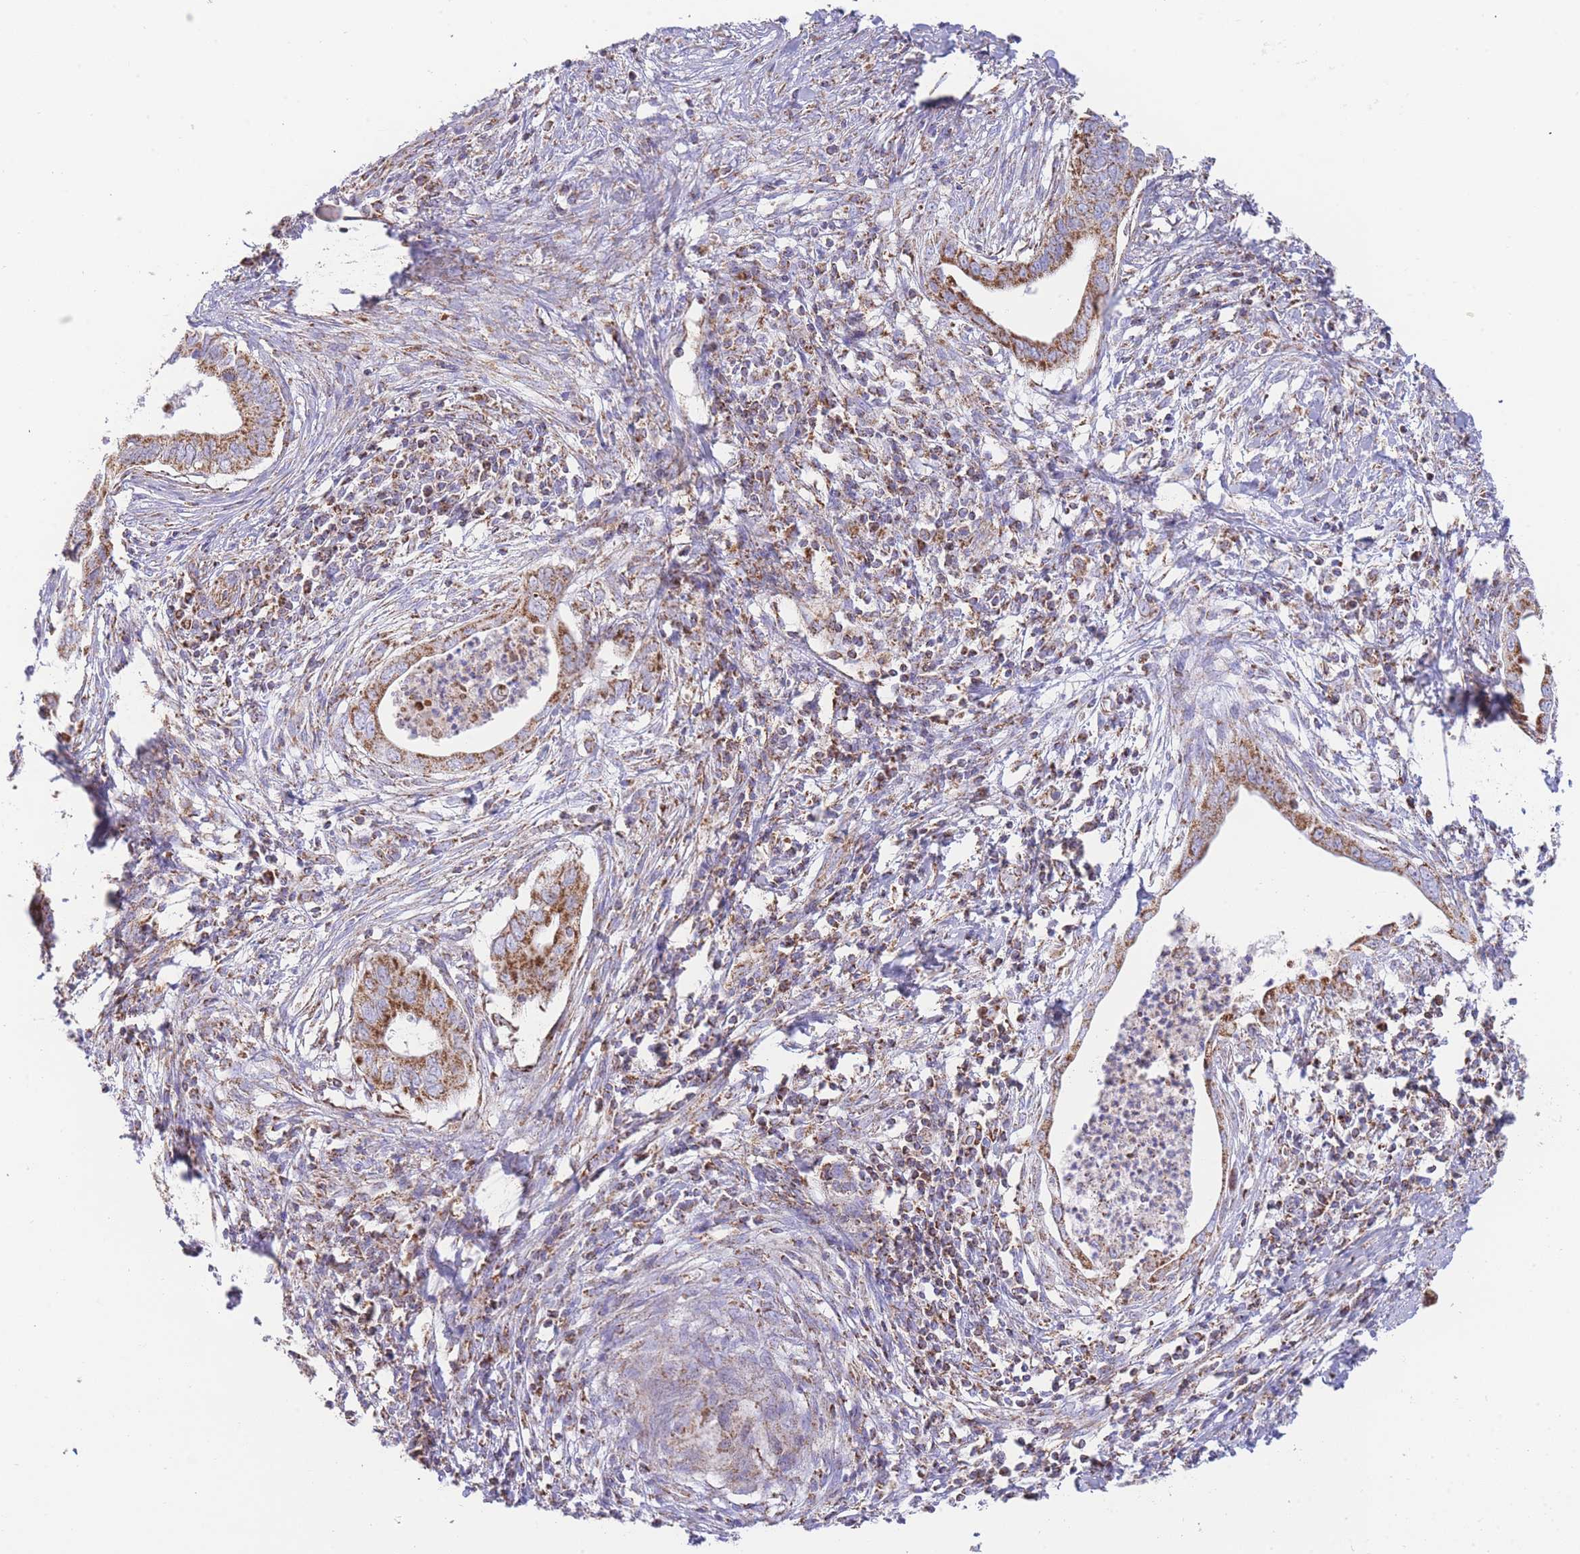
{"staining": {"intensity": "strong", "quantity": ">75%", "location": "cytoplasmic/membranous"}, "tissue": "cervical cancer", "cell_type": "Tumor cells", "image_type": "cancer", "snomed": [{"axis": "morphology", "description": "Adenocarcinoma, NOS"}, {"axis": "topography", "description": "Cervix"}], "caption": "Immunohistochemical staining of cervical cancer (adenocarcinoma) exhibits high levels of strong cytoplasmic/membranous staining in approximately >75% of tumor cells.", "gene": "GSTM1", "patient": {"sex": "female", "age": 42}}